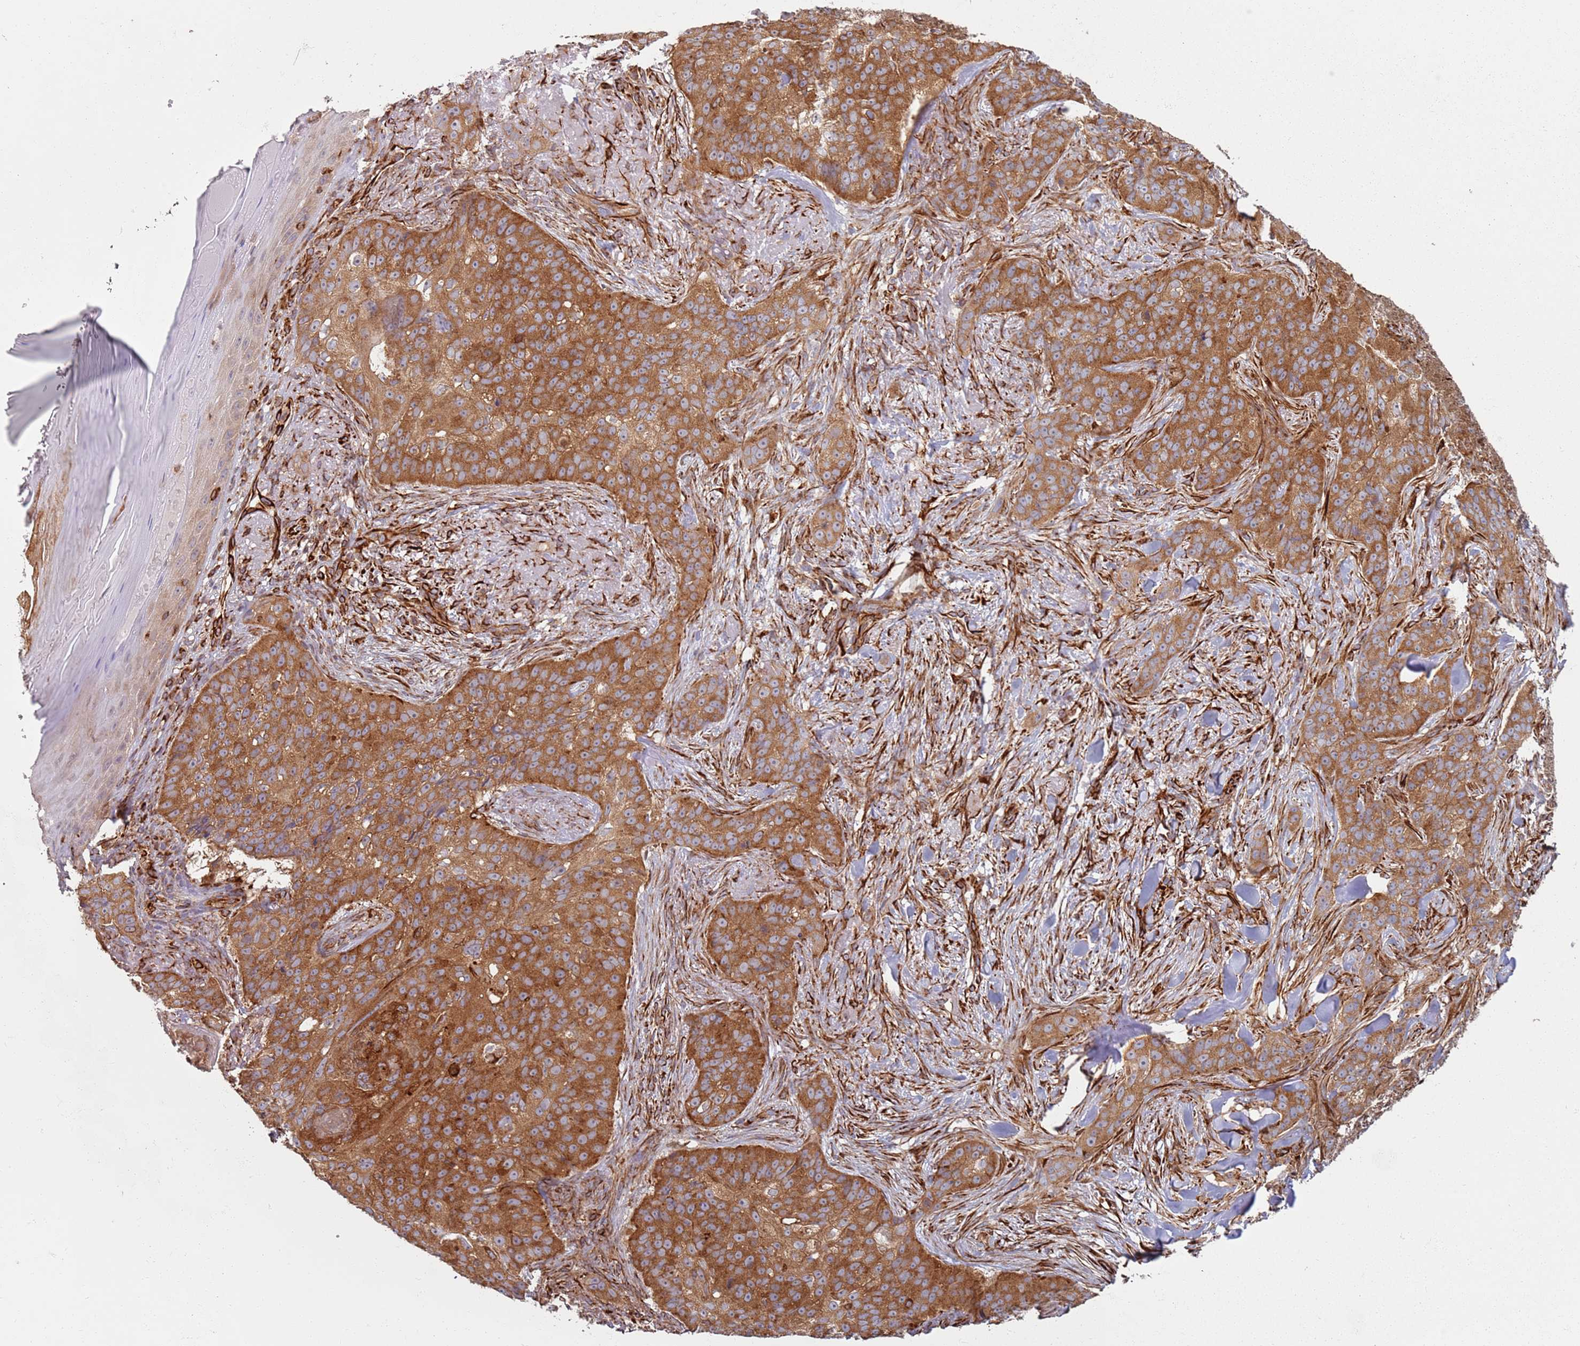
{"staining": {"intensity": "strong", "quantity": ">75%", "location": "cytoplasmic/membranous"}, "tissue": "skin cancer", "cell_type": "Tumor cells", "image_type": "cancer", "snomed": [{"axis": "morphology", "description": "Basal cell carcinoma"}, {"axis": "topography", "description": "Skin"}], "caption": "Skin cancer (basal cell carcinoma) was stained to show a protein in brown. There is high levels of strong cytoplasmic/membranous expression in about >75% of tumor cells.", "gene": "SNAPIN", "patient": {"sex": "female", "age": 92}}